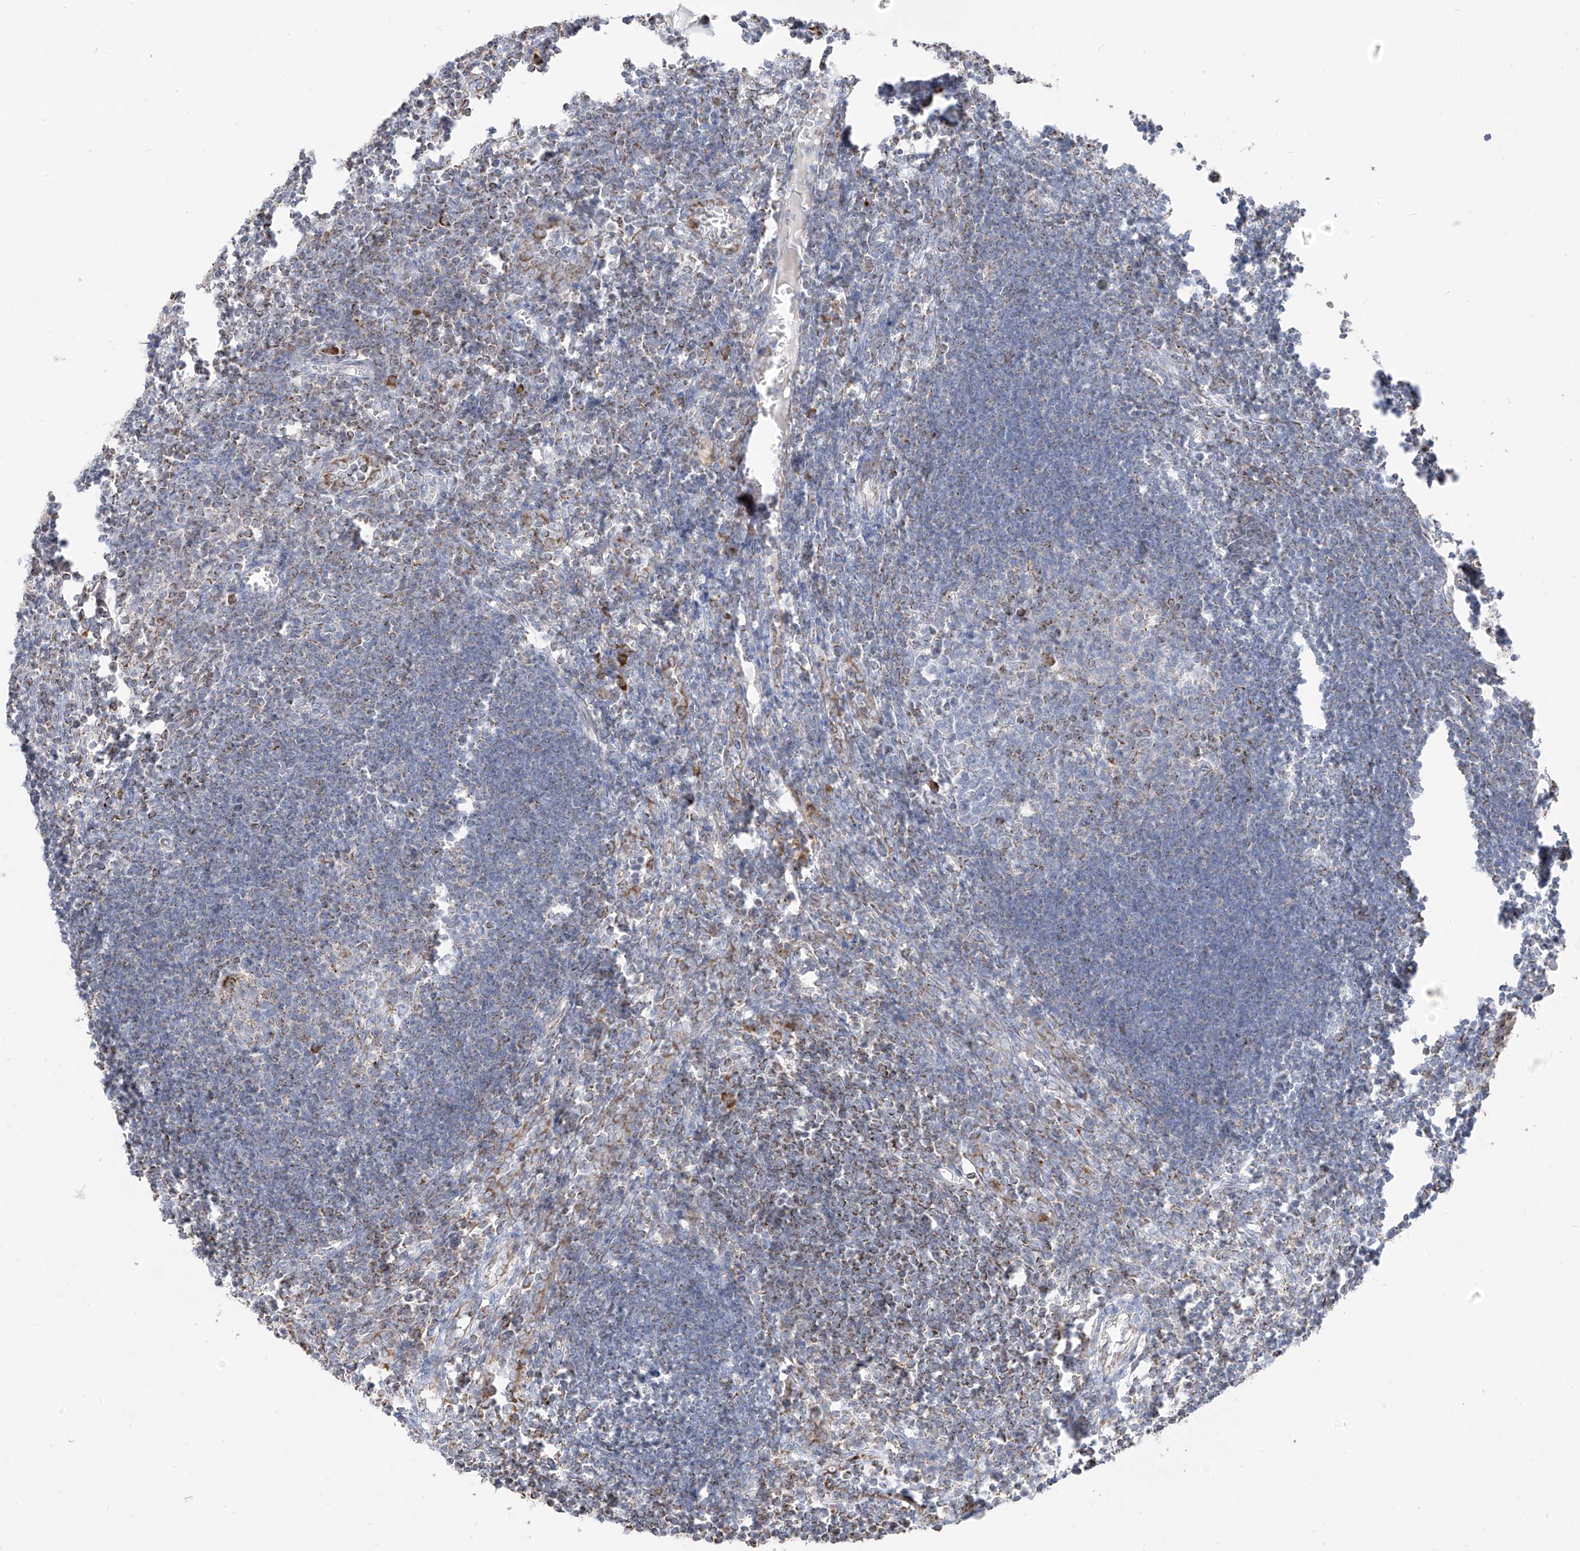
{"staining": {"intensity": "moderate", "quantity": "<25%", "location": "cytoplasmic/membranous"}, "tissue": "lymph node", "cell_type": "Germinal center cells", "image_type": "normal", "snomed": [{"axis": "morphology", "description": "Normal tissue, NOS"}, {"axis": "morphology", "description": "Malignant melanoma, Metastatic site"}, {"axis": "topography", "description": "Lymph node"}], "caption": "Immunohistochemical staining of benign human lymph node demonstrates moderate cytoplasmic/membranous protein expression in approximately <25% of germinal center cells. The protein of interest is shown in brown color, while the nuclei are stained blue.", "gene": "ETHE1", "patient": {"sex": "male", "age": 41}}